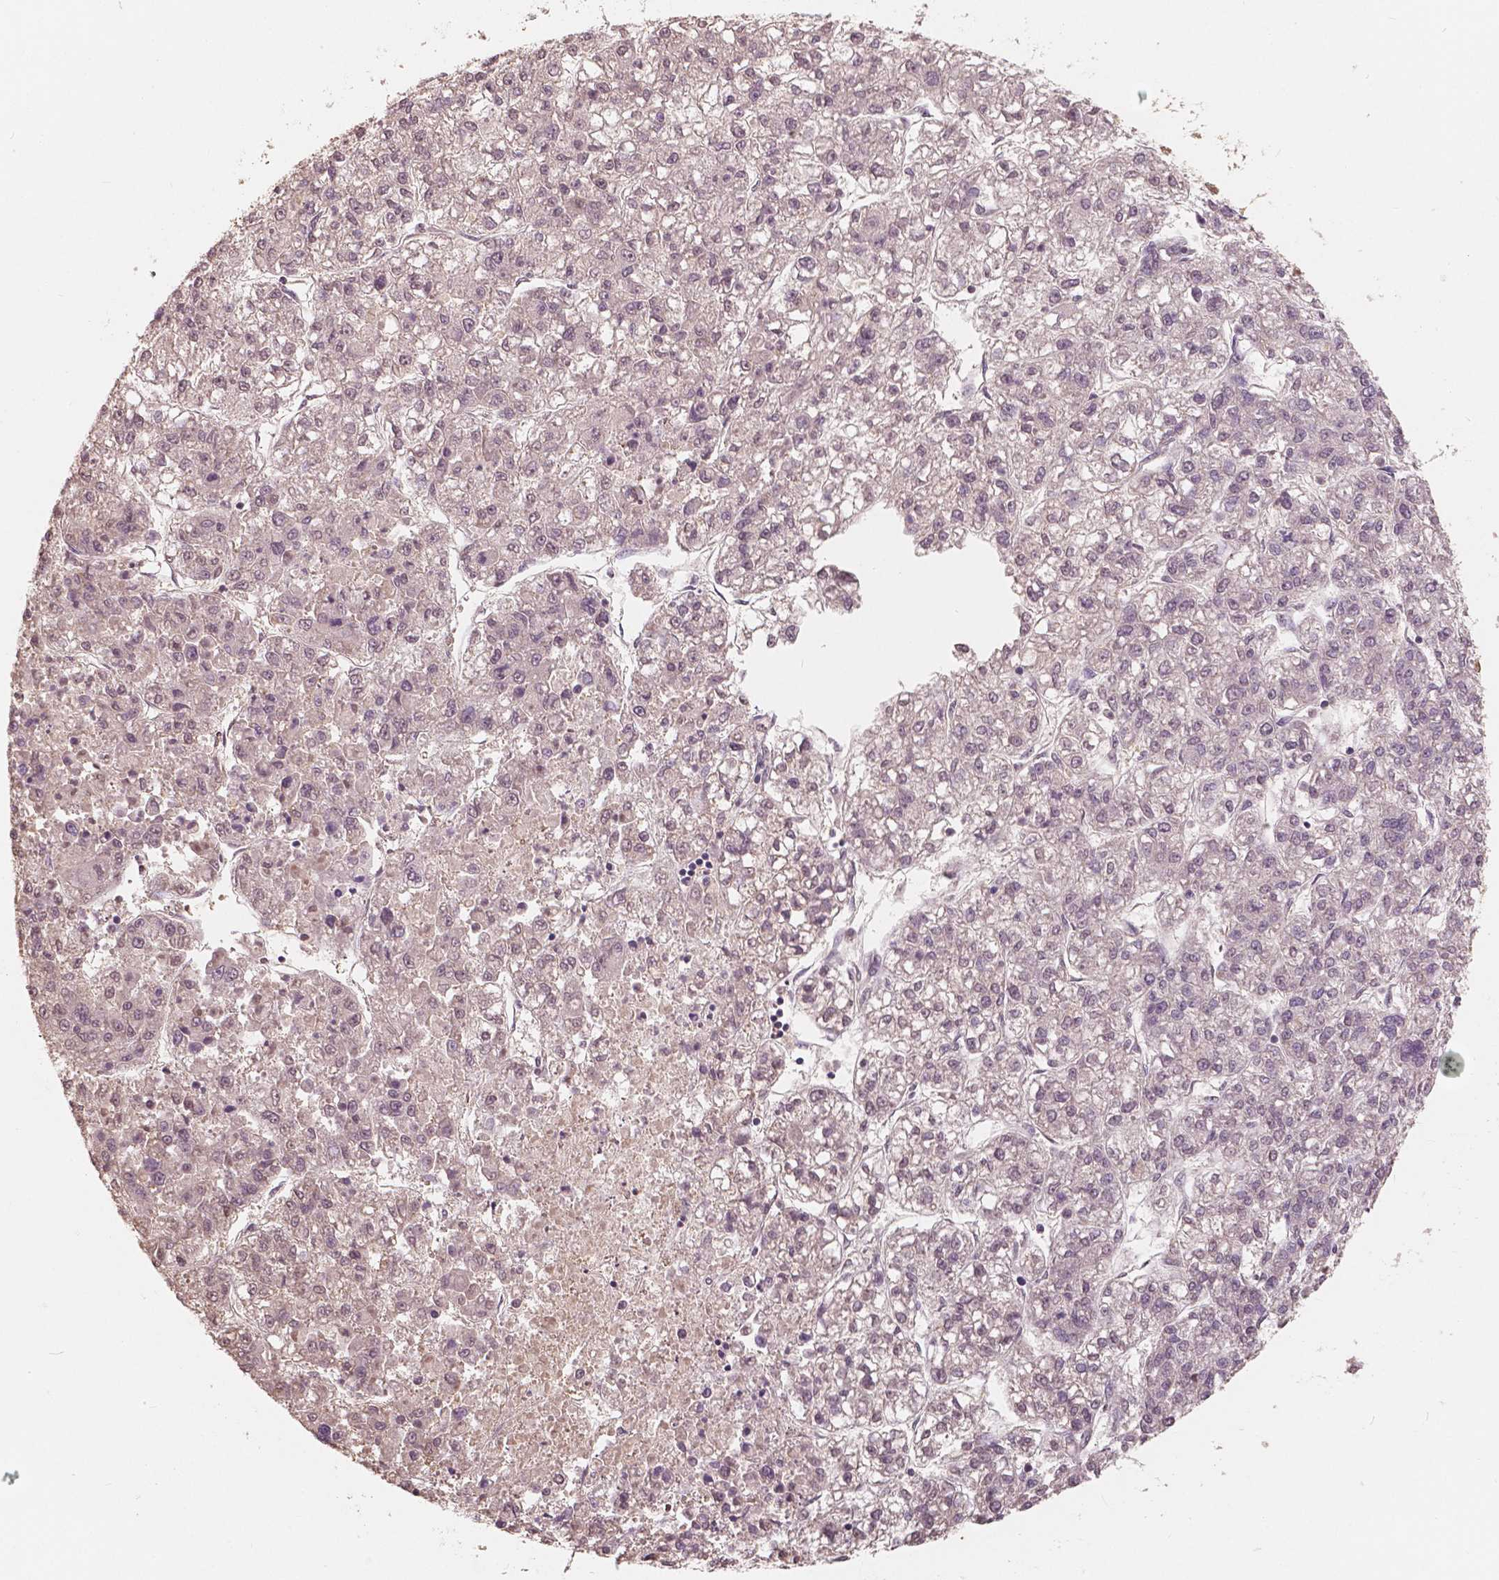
{"staining": {"intensity": "negative", "quantity": "none", "location": "none"}, "tissue": "liver cancer", "cell_type": "Tumor cells", "image_type": "cancer", "snomed": [{"axis": "morphology", "description": "Carcinoma, Hepatocellular, NOS"}, {"axis": "topography", "description": "Liver"}], "caption": "DAB immunohistochemical staining of human liver cancer displays no significant expression in tumor cells.", "gene": "SAT2", "patient": {"sex": "male", "age": 56}}